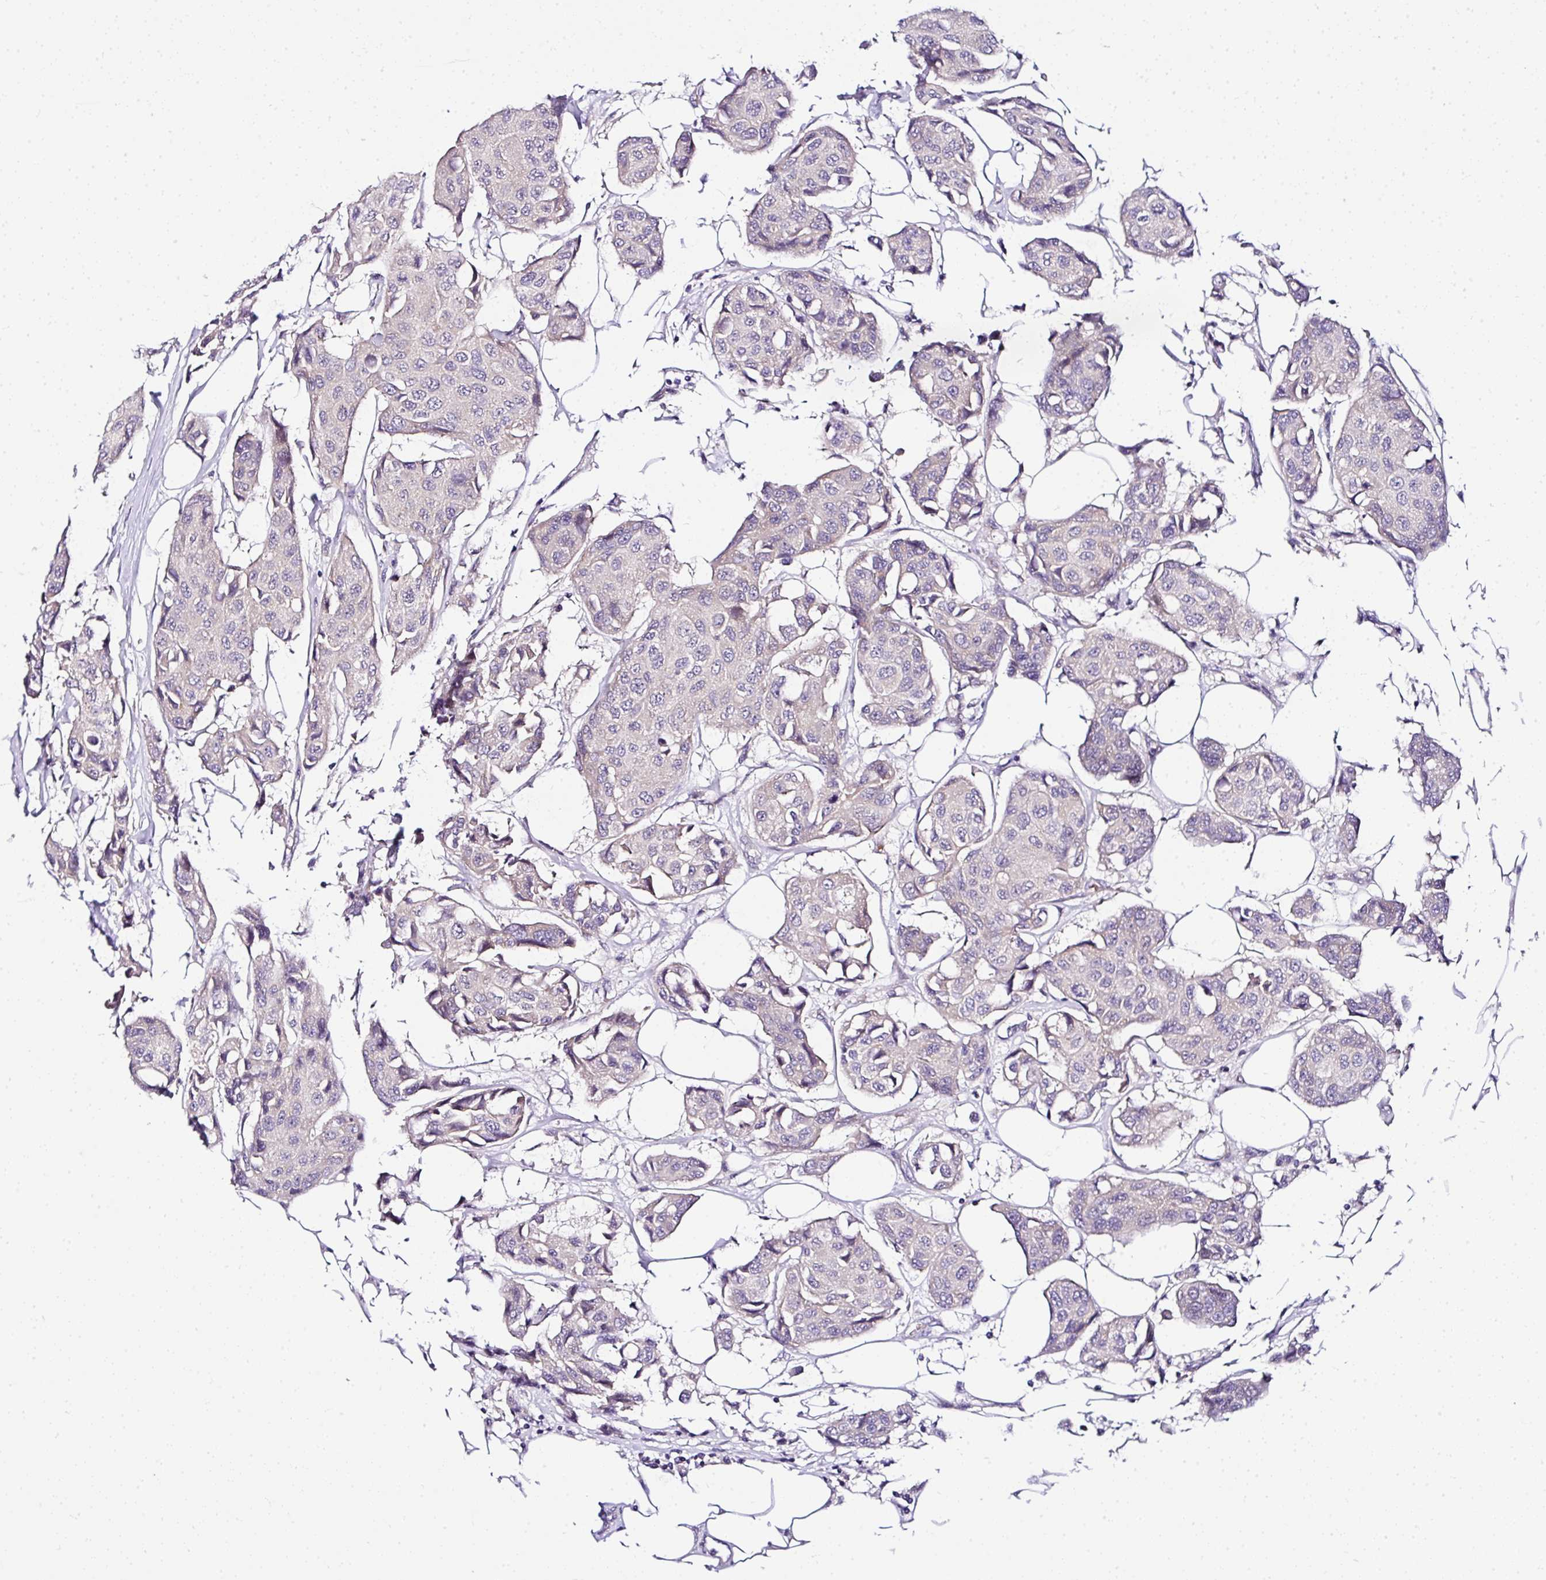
{"staining": {"intensity": "negative", "quantity": "none", "location": "none"}, "tissue": "breast cancer", "cell_type": "Tumor cells", "image_type": "cancer", "snomed": [{"axis": "morphology", "description": "Duct carcinoma"}, {"axis": "topography", "description": "Breast"}, {"axis": "topography", "description": "Lymph node"}], "caption": "Micrograph shows no significant protein expression in tumor cells of breast cancer (invasive ductal carcinoma).", "gene": "DEPDC5", "patient": {"sex": "female", "age": 80}}